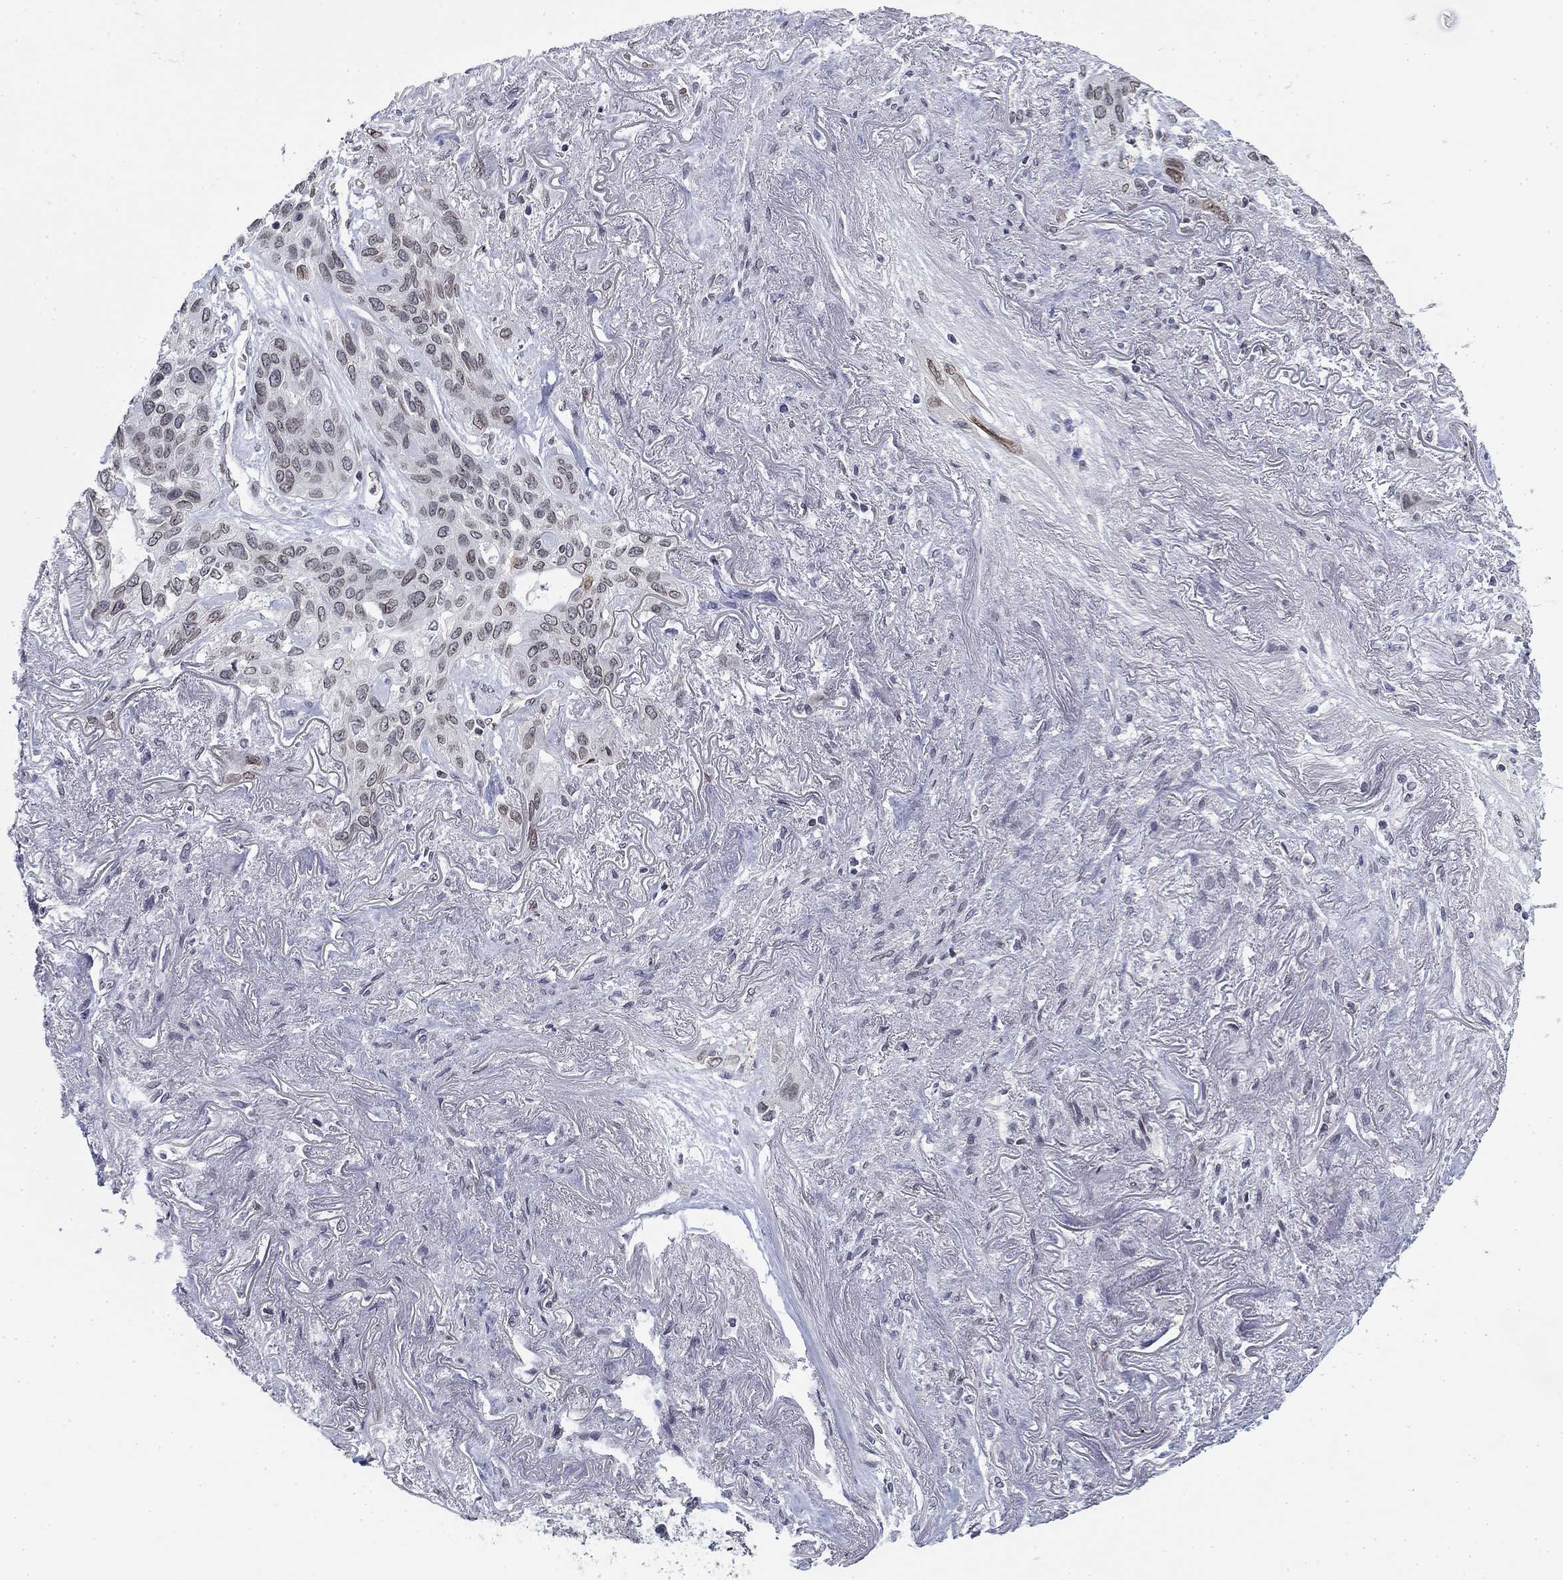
{"staining": {"intensity": "moderate", "quantity": "<25%", "location": "cytoplasmic/membranous,nuclear"}, "tissue": "lung cancer", "cell_type": "Tumor cells", "image_type": "cancer", "snomed": [{"axis": "morphology", "description": "Squamous cell carcinoma, NOS"}, {"axis": "topography", "description": "Lung"}], "caption": "Immunohistochemical staining of lung cancer shows low levels of moderate cytoplasmic/membranous and nuclear staining in approximately <25% of tumor cells. Using DAB (3,3'-diaminobenzidine) (brown) and hematoxylin (blue) stains, captured at high magnification using brightfield microscopy.", "gene": "TOR1AIP1", "patient": {"sex": "female", "age": 70}}